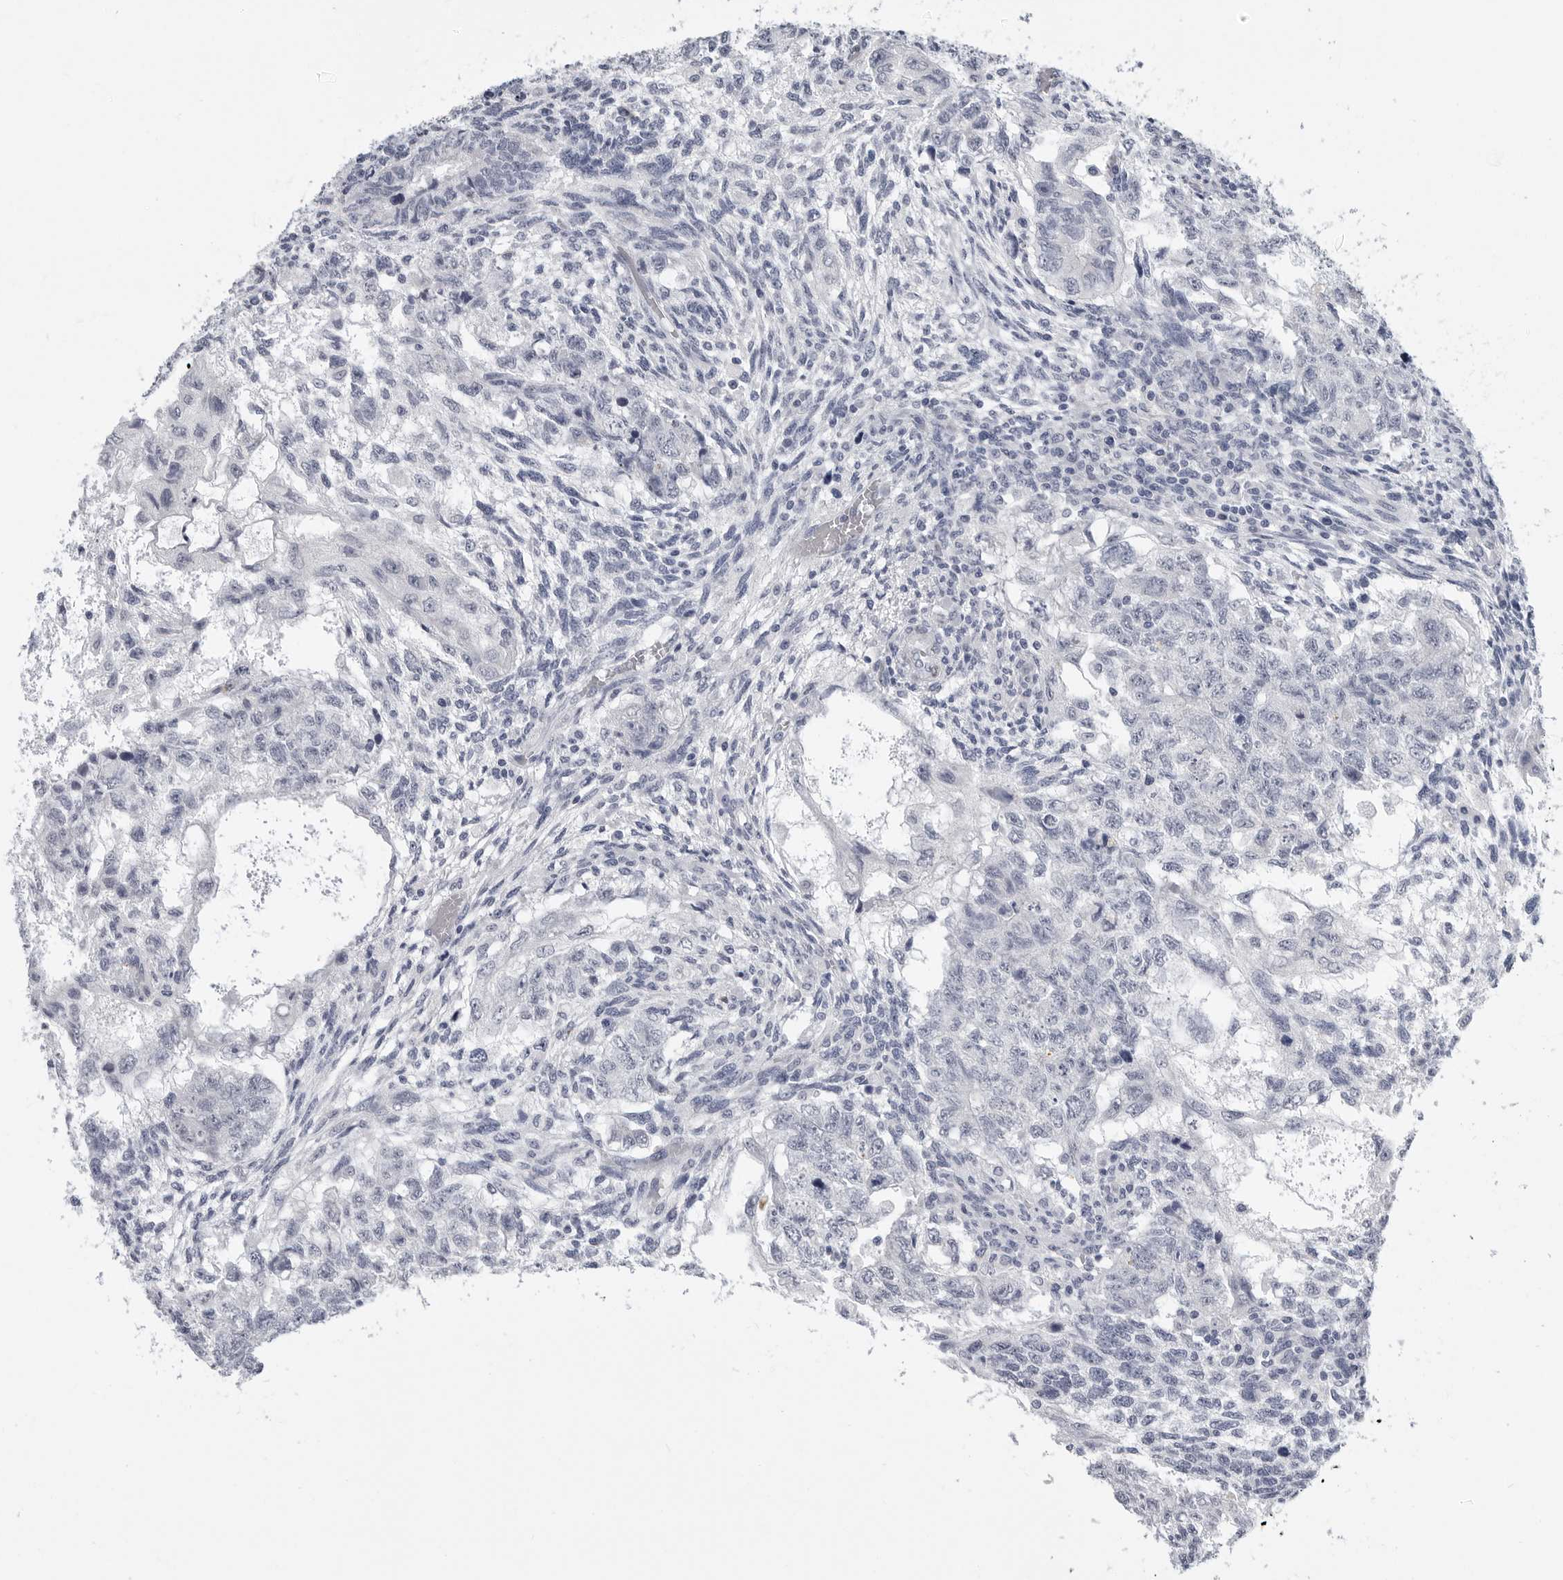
{"staining": {"intensity": "negative", "quantity": "none", "location": "none"}, "tissue": "testis cancer", "cell_type": "Tumor cells", "image_type": "cancer", "snomed": [{"axis": "morphology", "description": "Normal tissue, NOS"}, {"axis": "morphology", "description": "Carcinoma, Embryonal, NOS"}, {"axis": "topography", "description": "Testis"}], "caption": "IHC photomicrograph of embryonal carcinoma (testis) stained for a protein (brown), which reveals no positivity in tumor cells.", "gene": "PLN", "patient": {"sex": "male", "age": 36}}